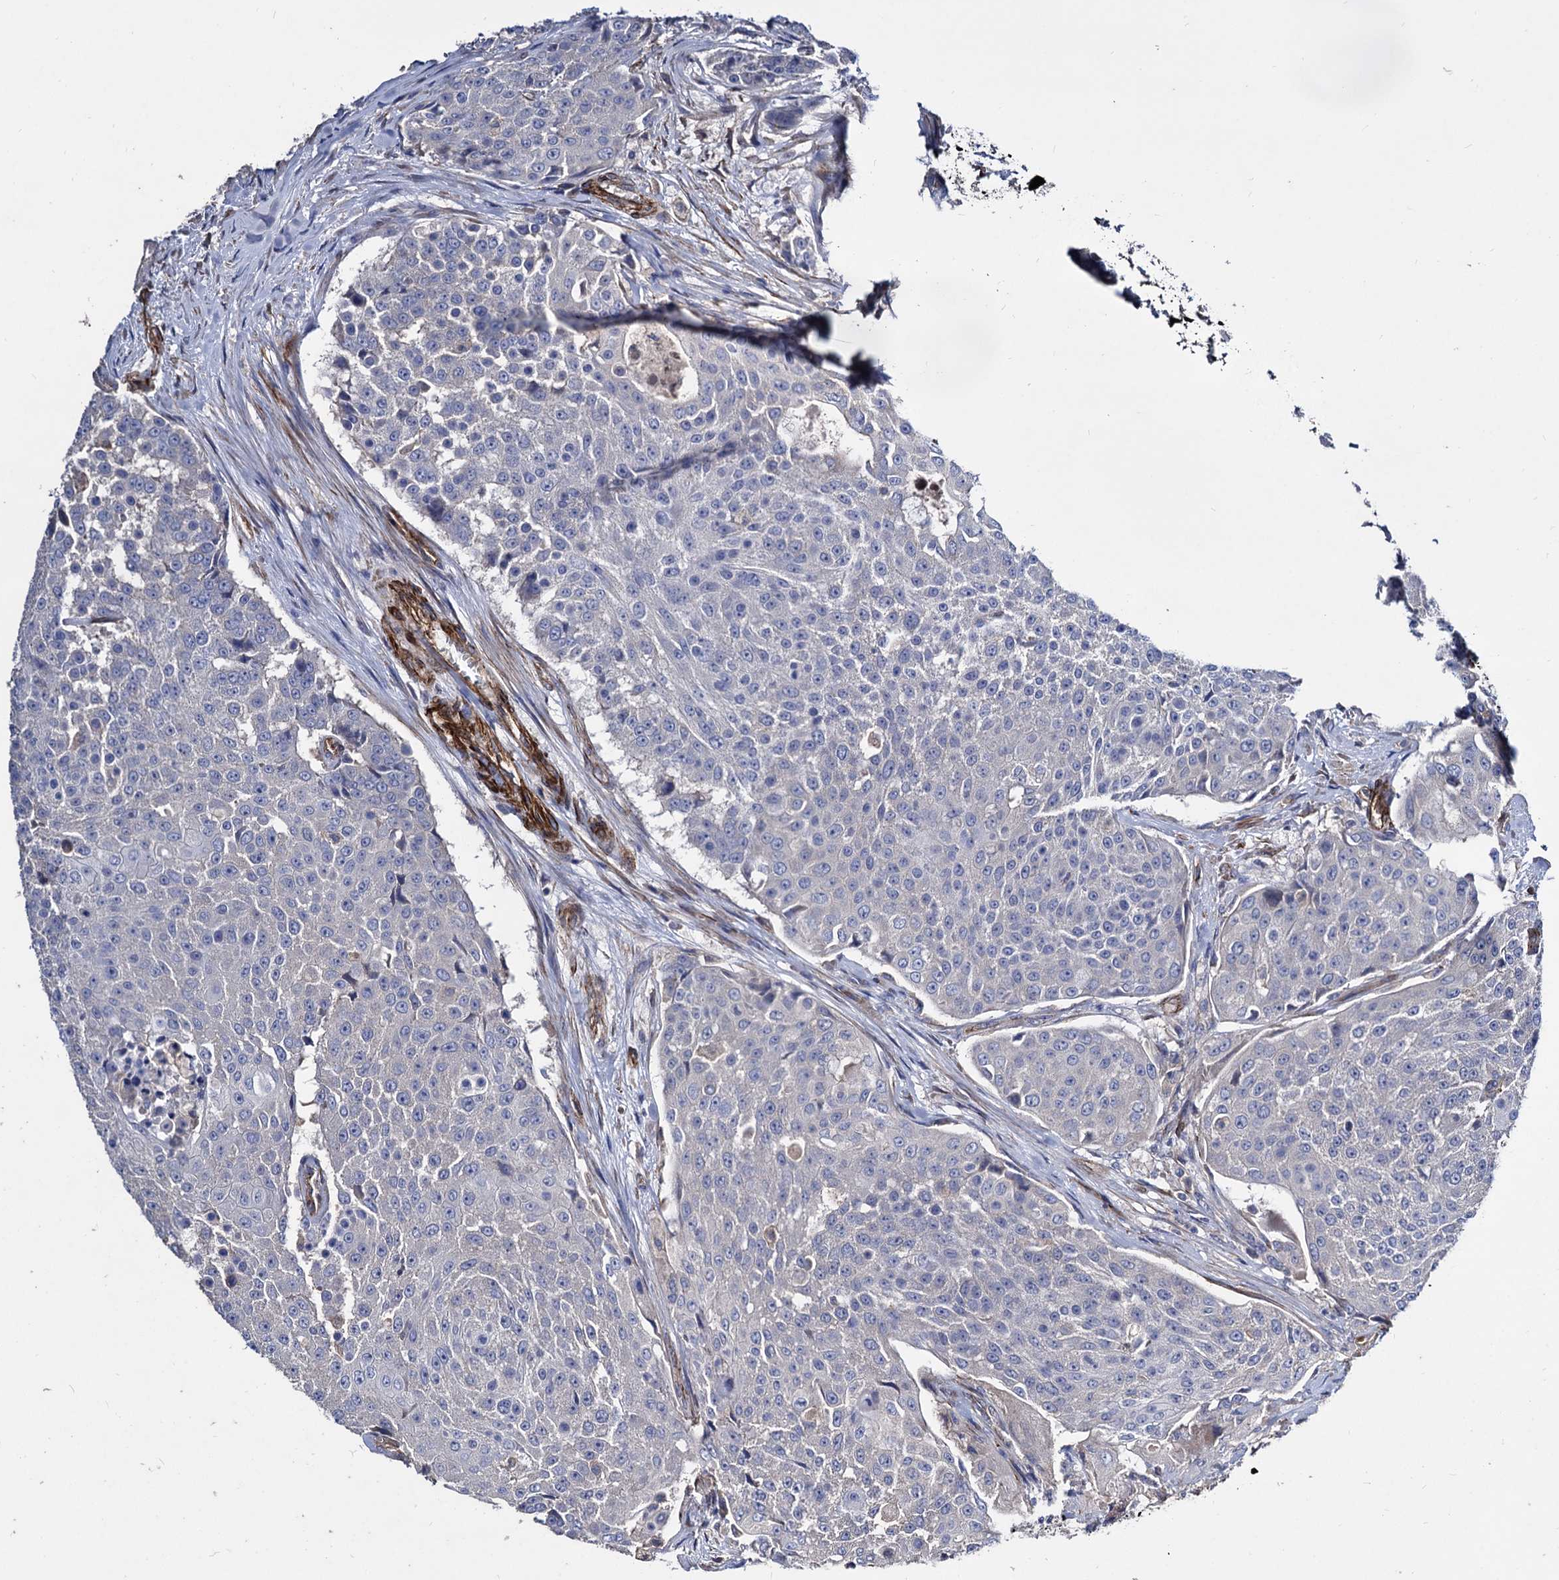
{"staining": {"intensity": "negative", "quantity": "none", "location": "none"}, "tissue": "urothelial cancer", "cell_type": "Tumor cells", "image_type": "cancer", "snomed": [{"axis": "morphology", "description": "Urothelial carcinoma, High grade"}, {"axis": "topography", "description": "Urinary bladder"}], "caption": "DAB (3,3'-diaminobenzidine) immunohistochemical staining of human urothelial cancer reveals no significant staining in tumor cells.", "gene": "WDR11", "patient": {"sex": "female", "age": 63}}